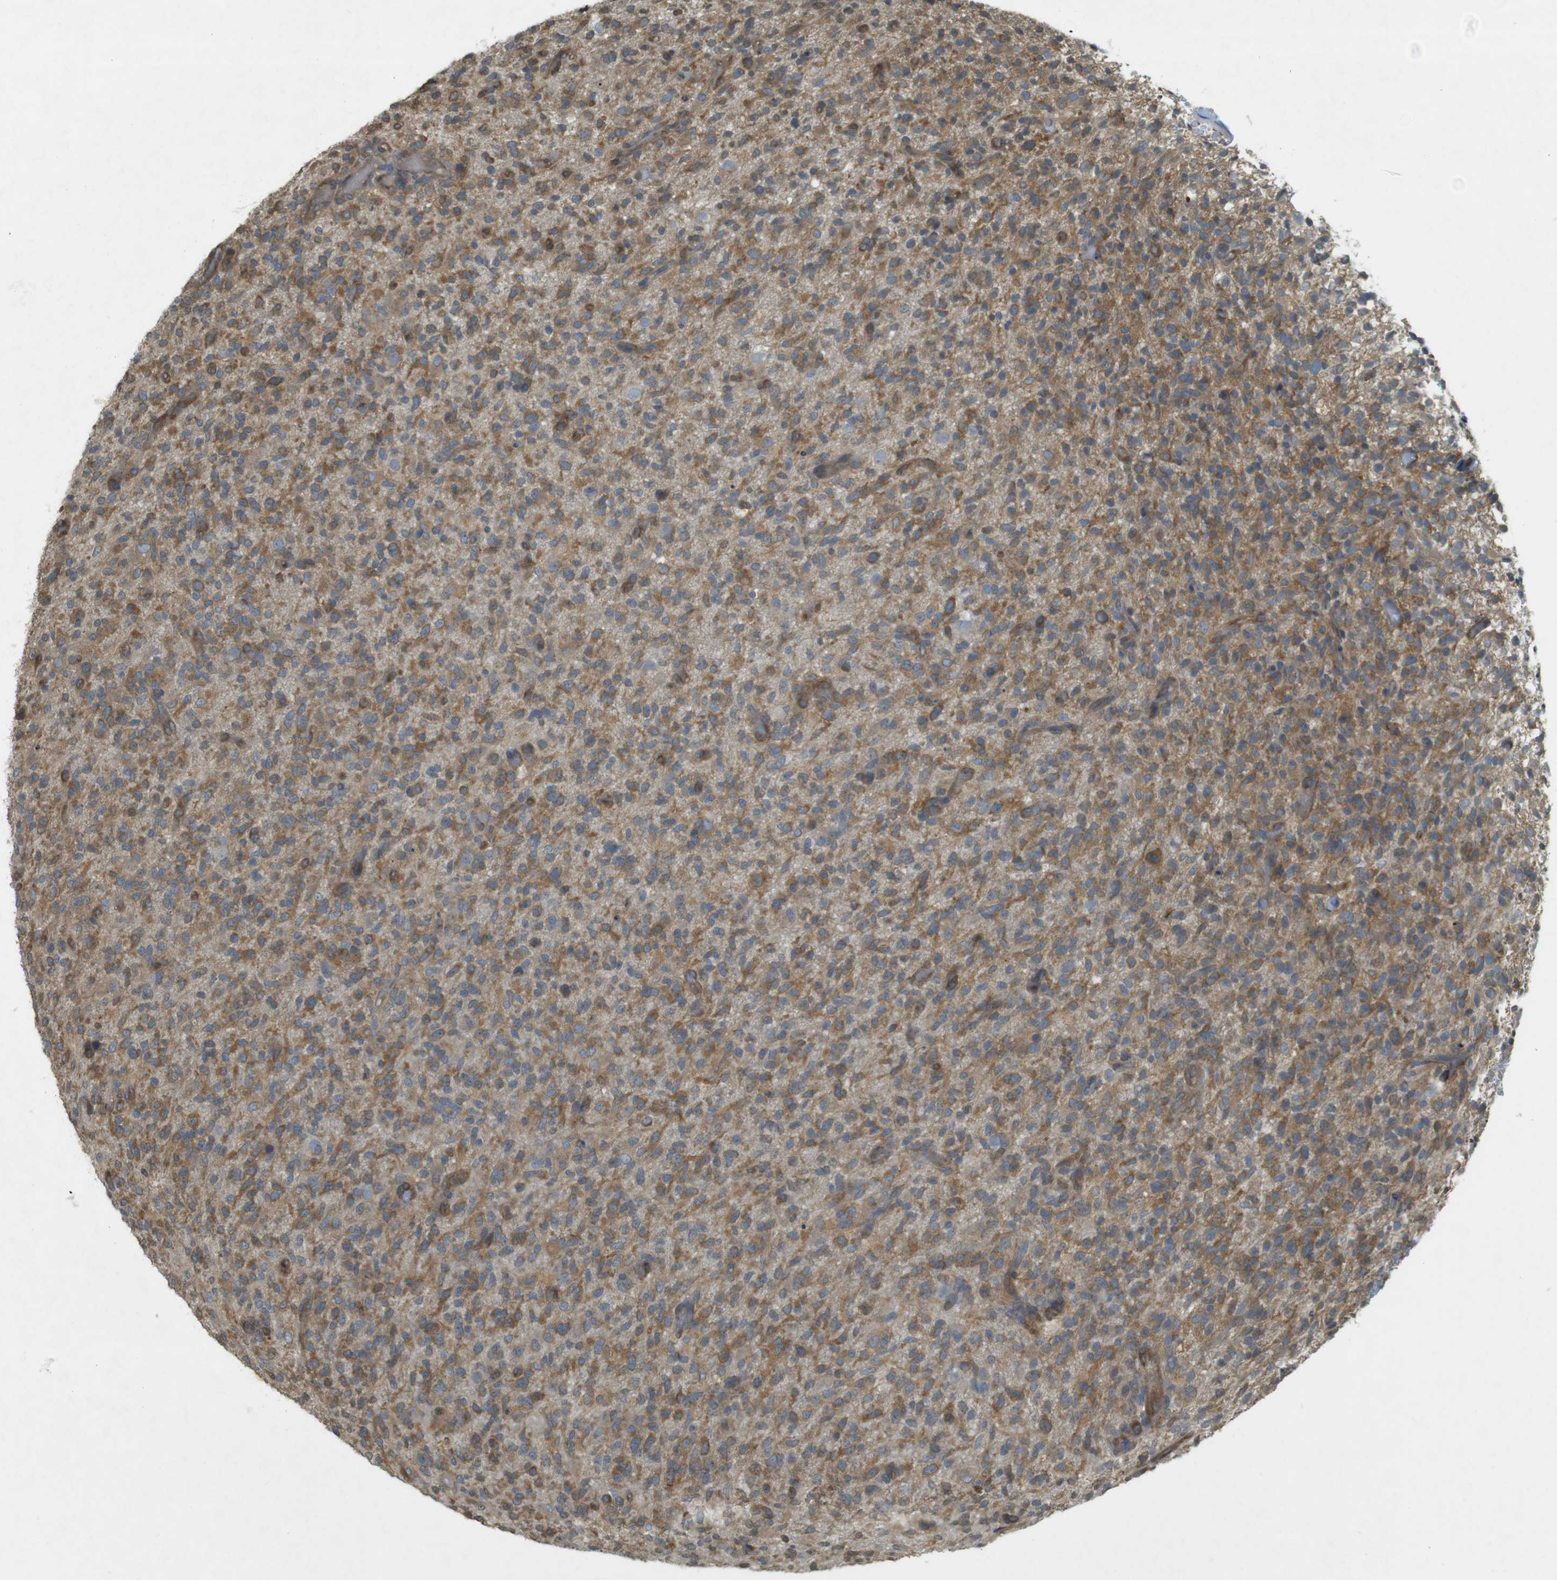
{"staining": {"intensity": "moderate", "quantity": ">75%", "location": "cytoplasmic/membranous"}, "tissue": "glioma", "cell_type": "Tumor cells", "image_type": "cancer", "snomed": [{"axis": "morphology", "description": "Glioma, malignant, High grade"}, {"axis": "topography", "description": "Brain"}], "caption": "An image of human glioma stained for a protein reveals moderate cytoplasmic/membranous brown staining in tumor cells.", "gene": "KIF5B", "patient": {"sex": "male", "age": 71}}